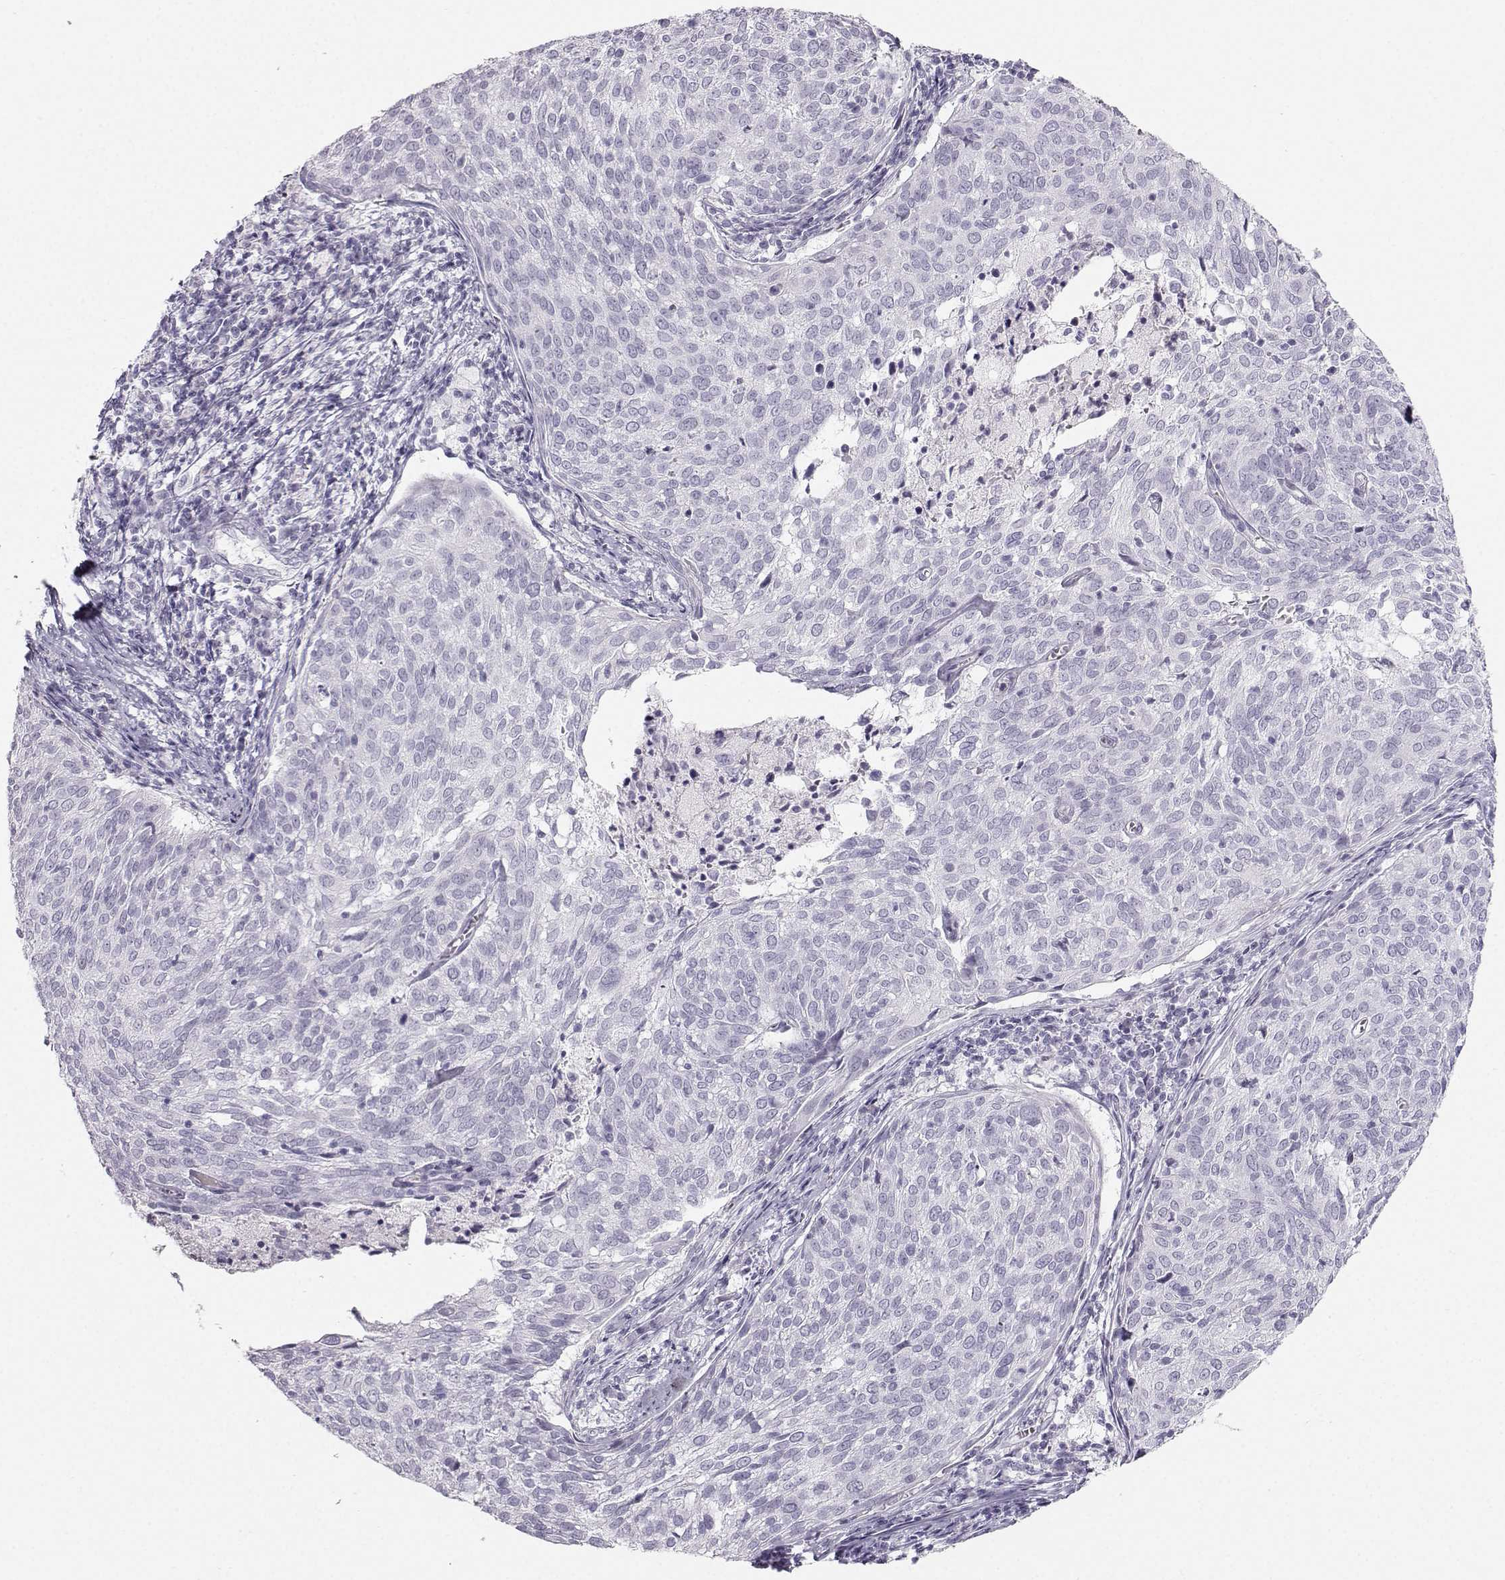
{"staining": {"intensity": "negative", "quantity": "none", "location": "none"}, "tissue": "cervical cancer", "cell_type": "Tumor cells", "image_type": "cancer", "snomed": [{"axis": "morphology", "description": "Squamous cell carcinoma, NOS"}, {"axis": "topography", "description": "Cervix"}], "caption": "Tumor cells are negative for protein expression in human cervical cancer (squamous cell carcinoma).", "gene": "CASR", "patient": {"sex": "female", "age": 39}}